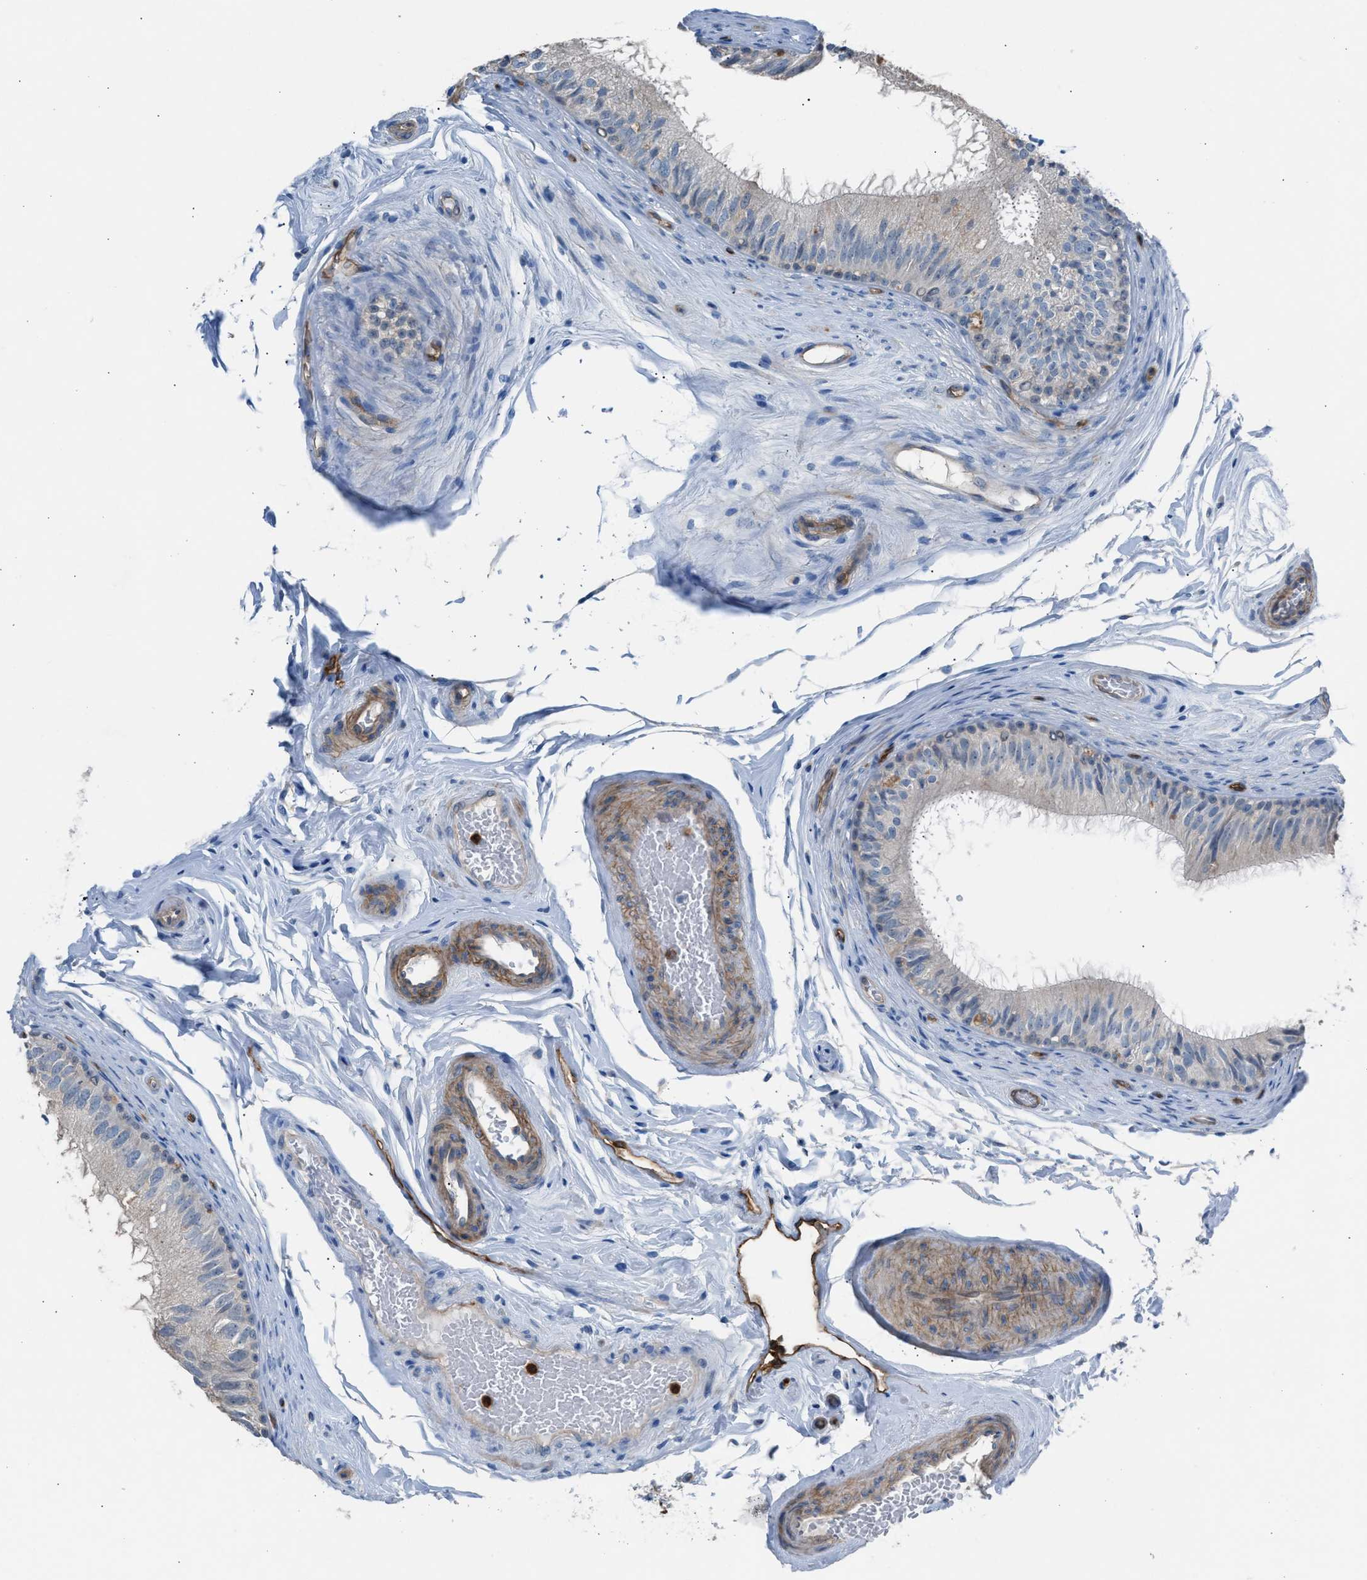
{"staining": {"intensity": "negative", "quantity": "none", "location": "none"}, "tissue": "epididymis", "cell_type": "Glandular cells", "image_type": "normal", "snomed": [{"axis": "morphology", "description": "Normal tissue, NOS"}, {"axis": "topography", "description": "Testis"}, {"axis": "topography", "description": "Epididymis"}], "caption": "IHC of normal epididymis displays no positivity in glandular cells.", "gene": "DYSF", "patient": {"sex": "male", "age": 36}}